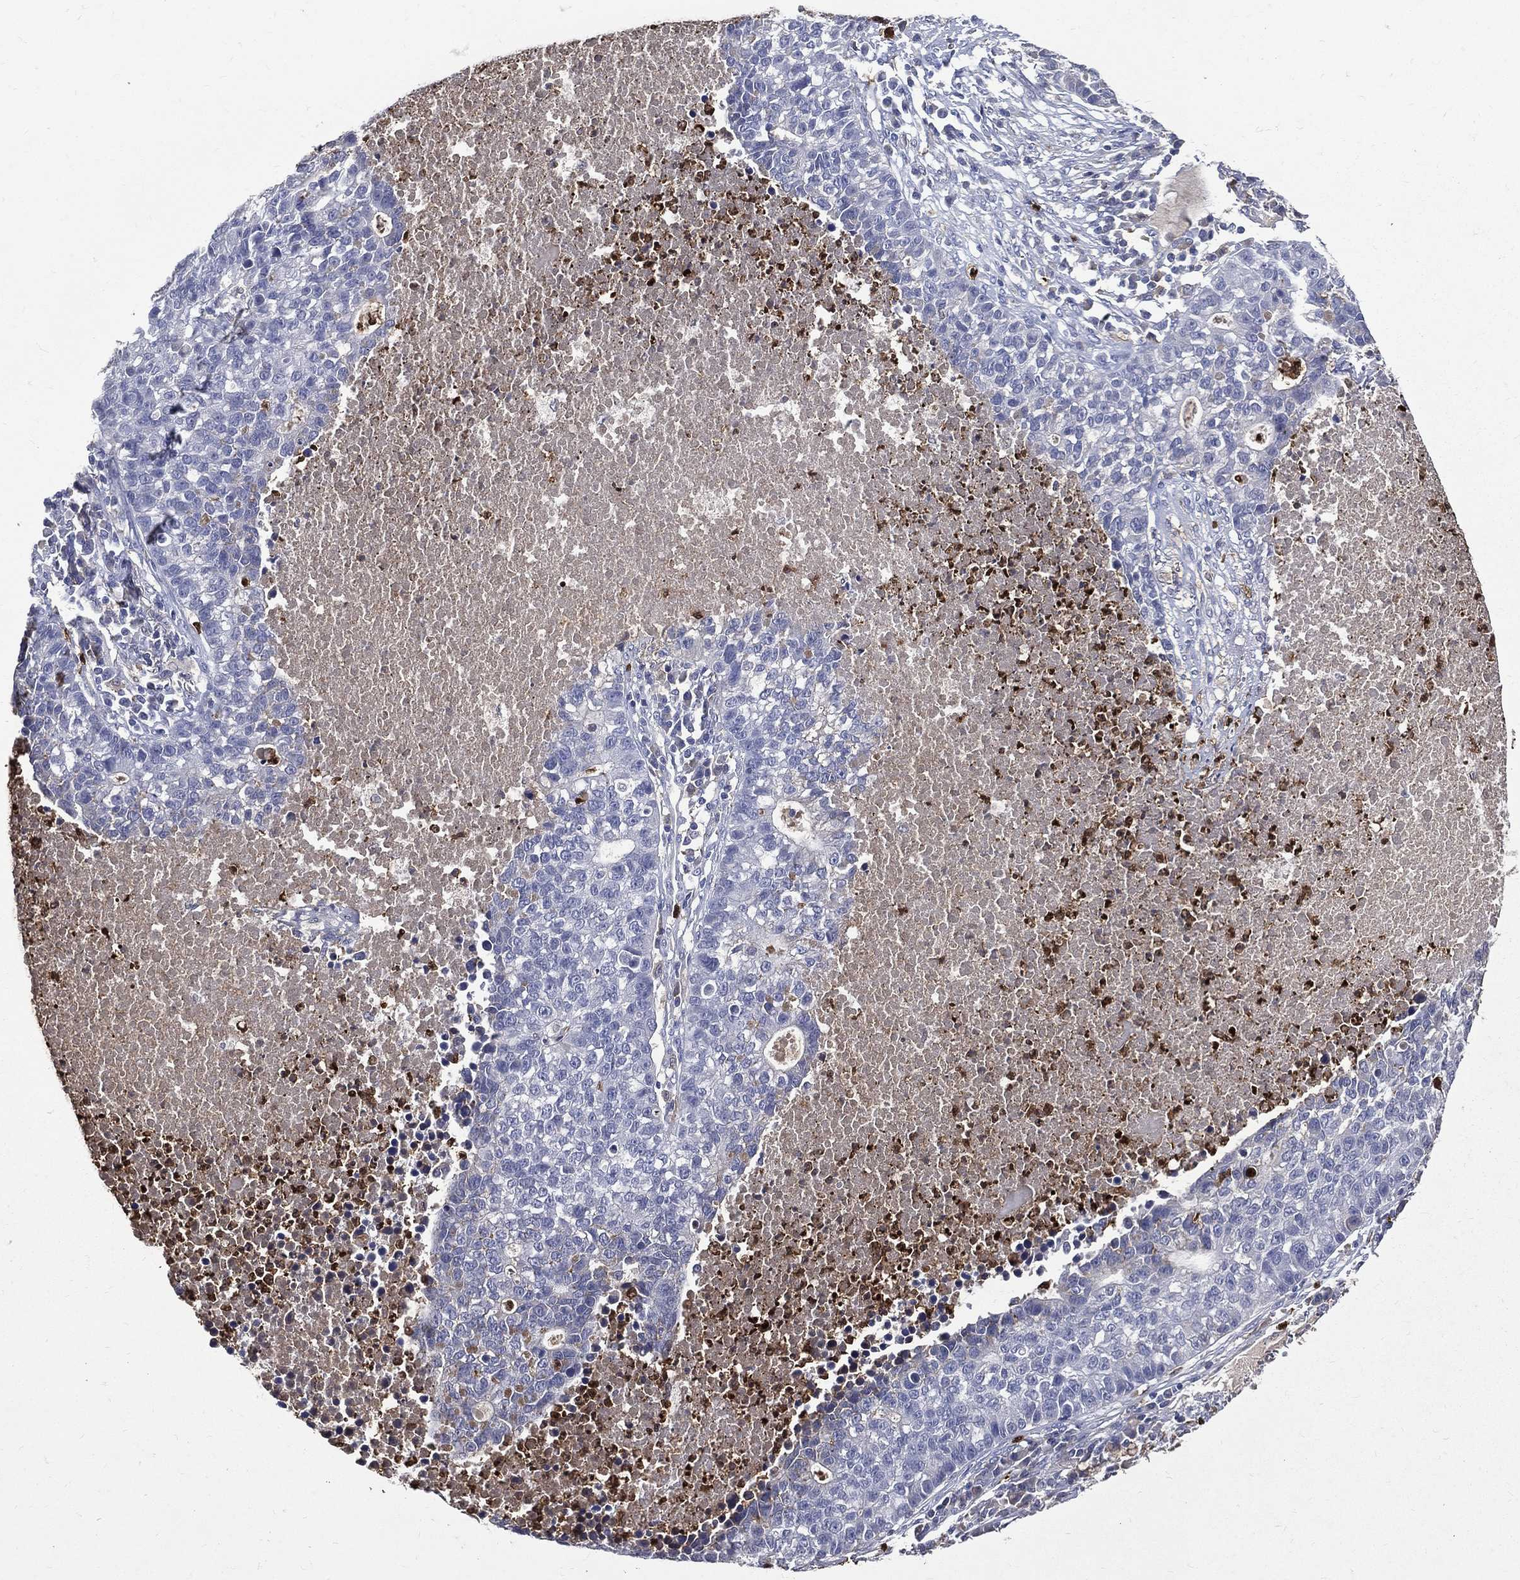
{"staining": {"intensity": "negative", "quantity": "none", "location": "none"}, "tissue": "lung cancer", "cell_type": "Tumor cells", "image_type": "cancer", "snomed": [{"axis": "morphology", "description": "Adenocarcinoma, NOS"}, {"axis": "topography", "description": "Lung"}], "caption": "This is a micrograph of IHC staining of lung cancer (adenocarcinoma), which shows no positivity in tumor cells. (DAB immunohistochemistry (IHC) with hematoxylin counter stain).", "gene": "GPR171", "patient": {"sex": "male", "age": 57}}